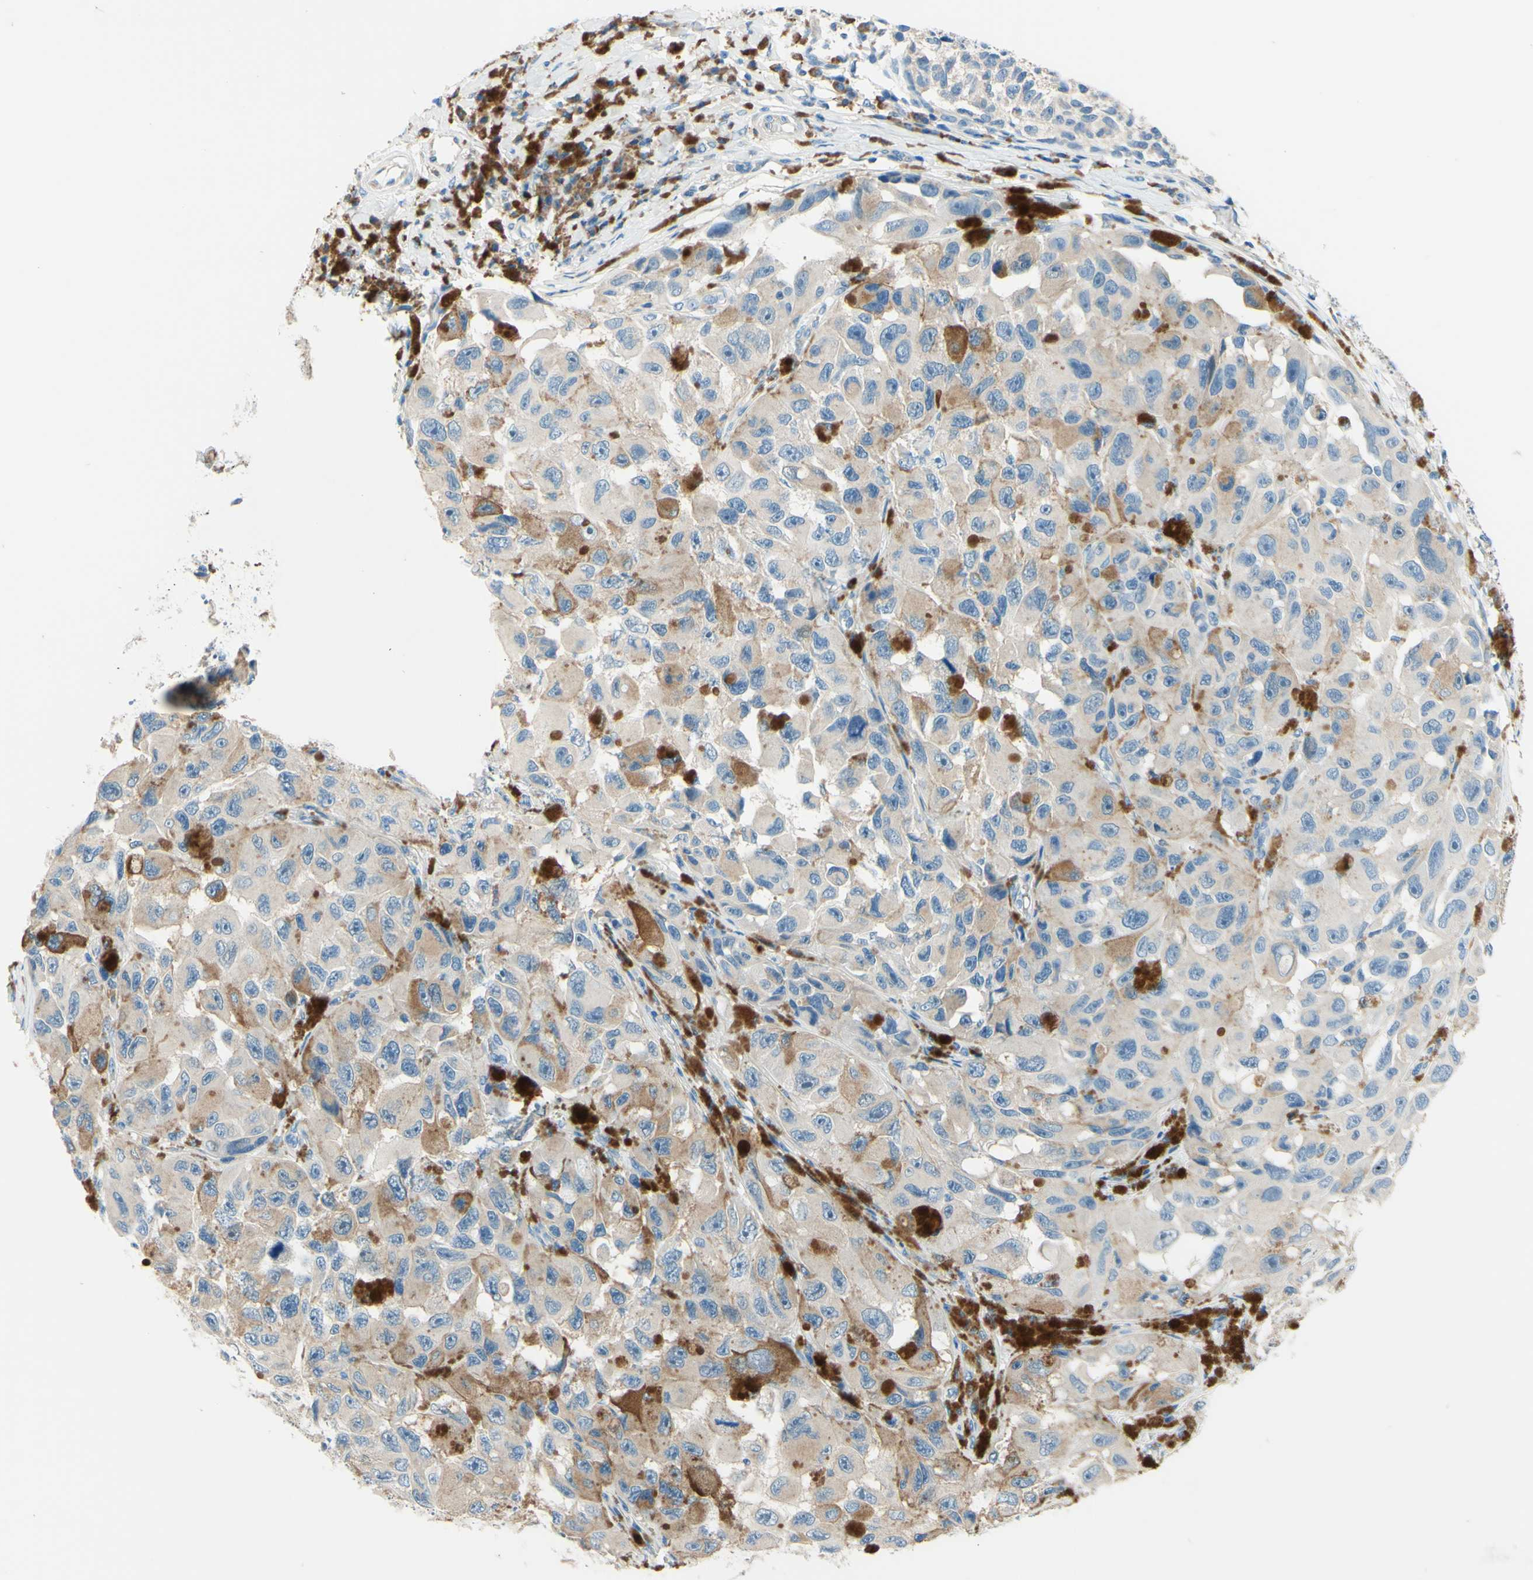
{"staining": {"intensity": "negative", "quantity": "none", "location": "none"}, "tissue": "melanoma", "cell_type": "Tumor cells", "image_type": "cancer", "snomed": [{"axis": "morphology", "description": "Malignant melanoma, NOS"}, {"axis": "topography", "description": "Skin"}], "caption": "Malignant melanoma was stained to show a protein in brown. There is no significant positivity in tumor cells.", "gene": "PASD1", "patient": {"sex": "female", "age": 73}}